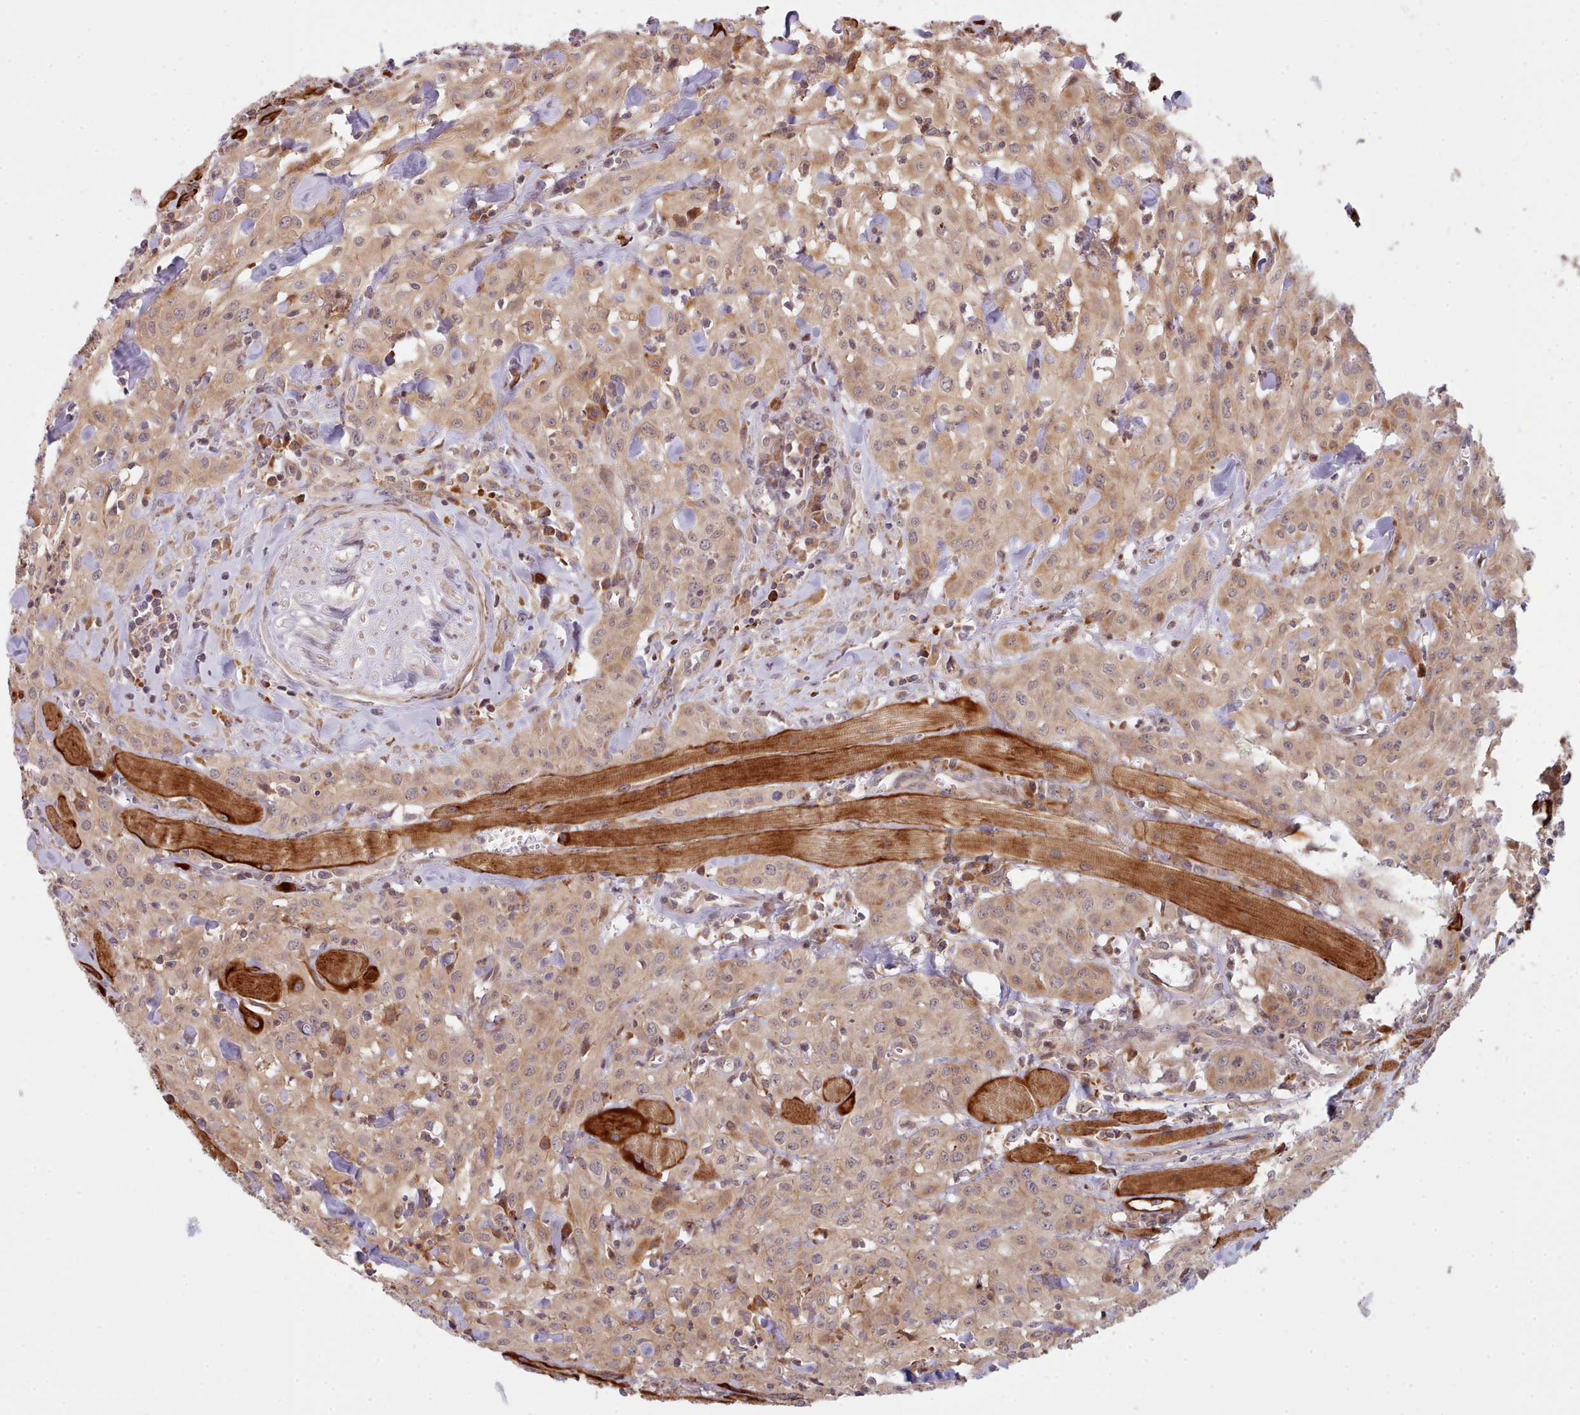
{"staining": {"intensity": "moderate", "quantity": ">75%", "location": "cytoplasmic/membranous"}, "tissue": "head and neck cancer", "cell_type": "Tumor cells", "image_type": "cancer", "snomed": [{"axis": "morphology", "description": "Squamous cell carcinoma, NOS"}, {"axis": "topography", "description": "Oral tissue"}, {"axis": "topography", "description": "Head-Neck"}], "caption": "The micrograph demonstrates staining of squamous cell carcinoma (head and neck), revealing moderate cytoplasmic/membranous protein staining (brown color) within tumor cells. (Brightfield microscopy of DAB IHC at high magnification).", "gene": "TRIM26", "patient": {"sex": "female", "age": 70}}